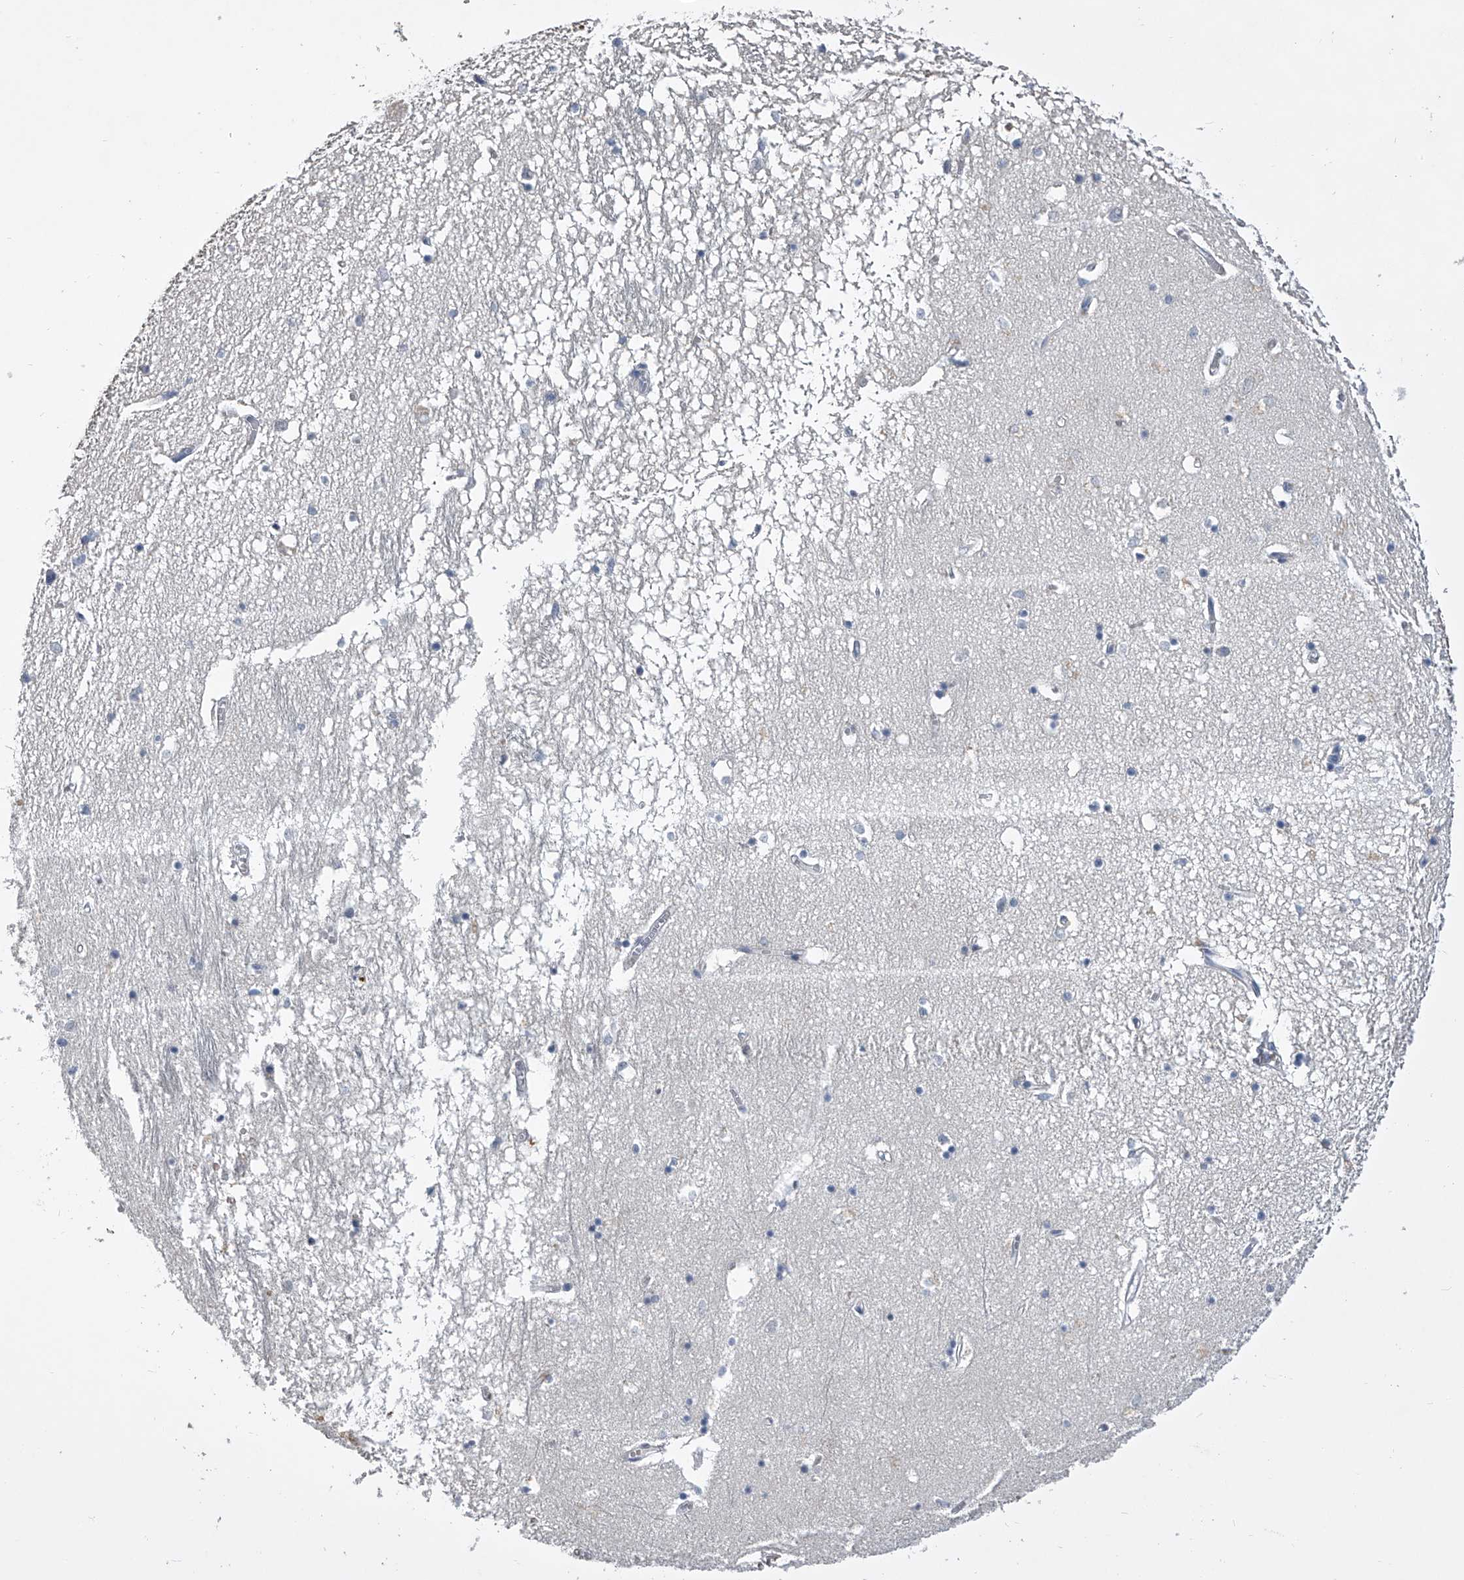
{"staining": {"intensity": "negative", "quantity": "none", "location": "none"}, "tissue": "hippocampus", "cell_type": "Glial cells", "image_type": "normal", "snomed": [{"axis": "morphology", "description": "Normal tissue, NOS"}, {"axis": "topography", "description": "Hippocampus"}], "caption": "This is an immunohistochemistry (IHC) micrograph of normal human hippocampus. There is no staining in glial cells.", "gene": "MDN1", "patient": {"sex": "male", "age": 70}}